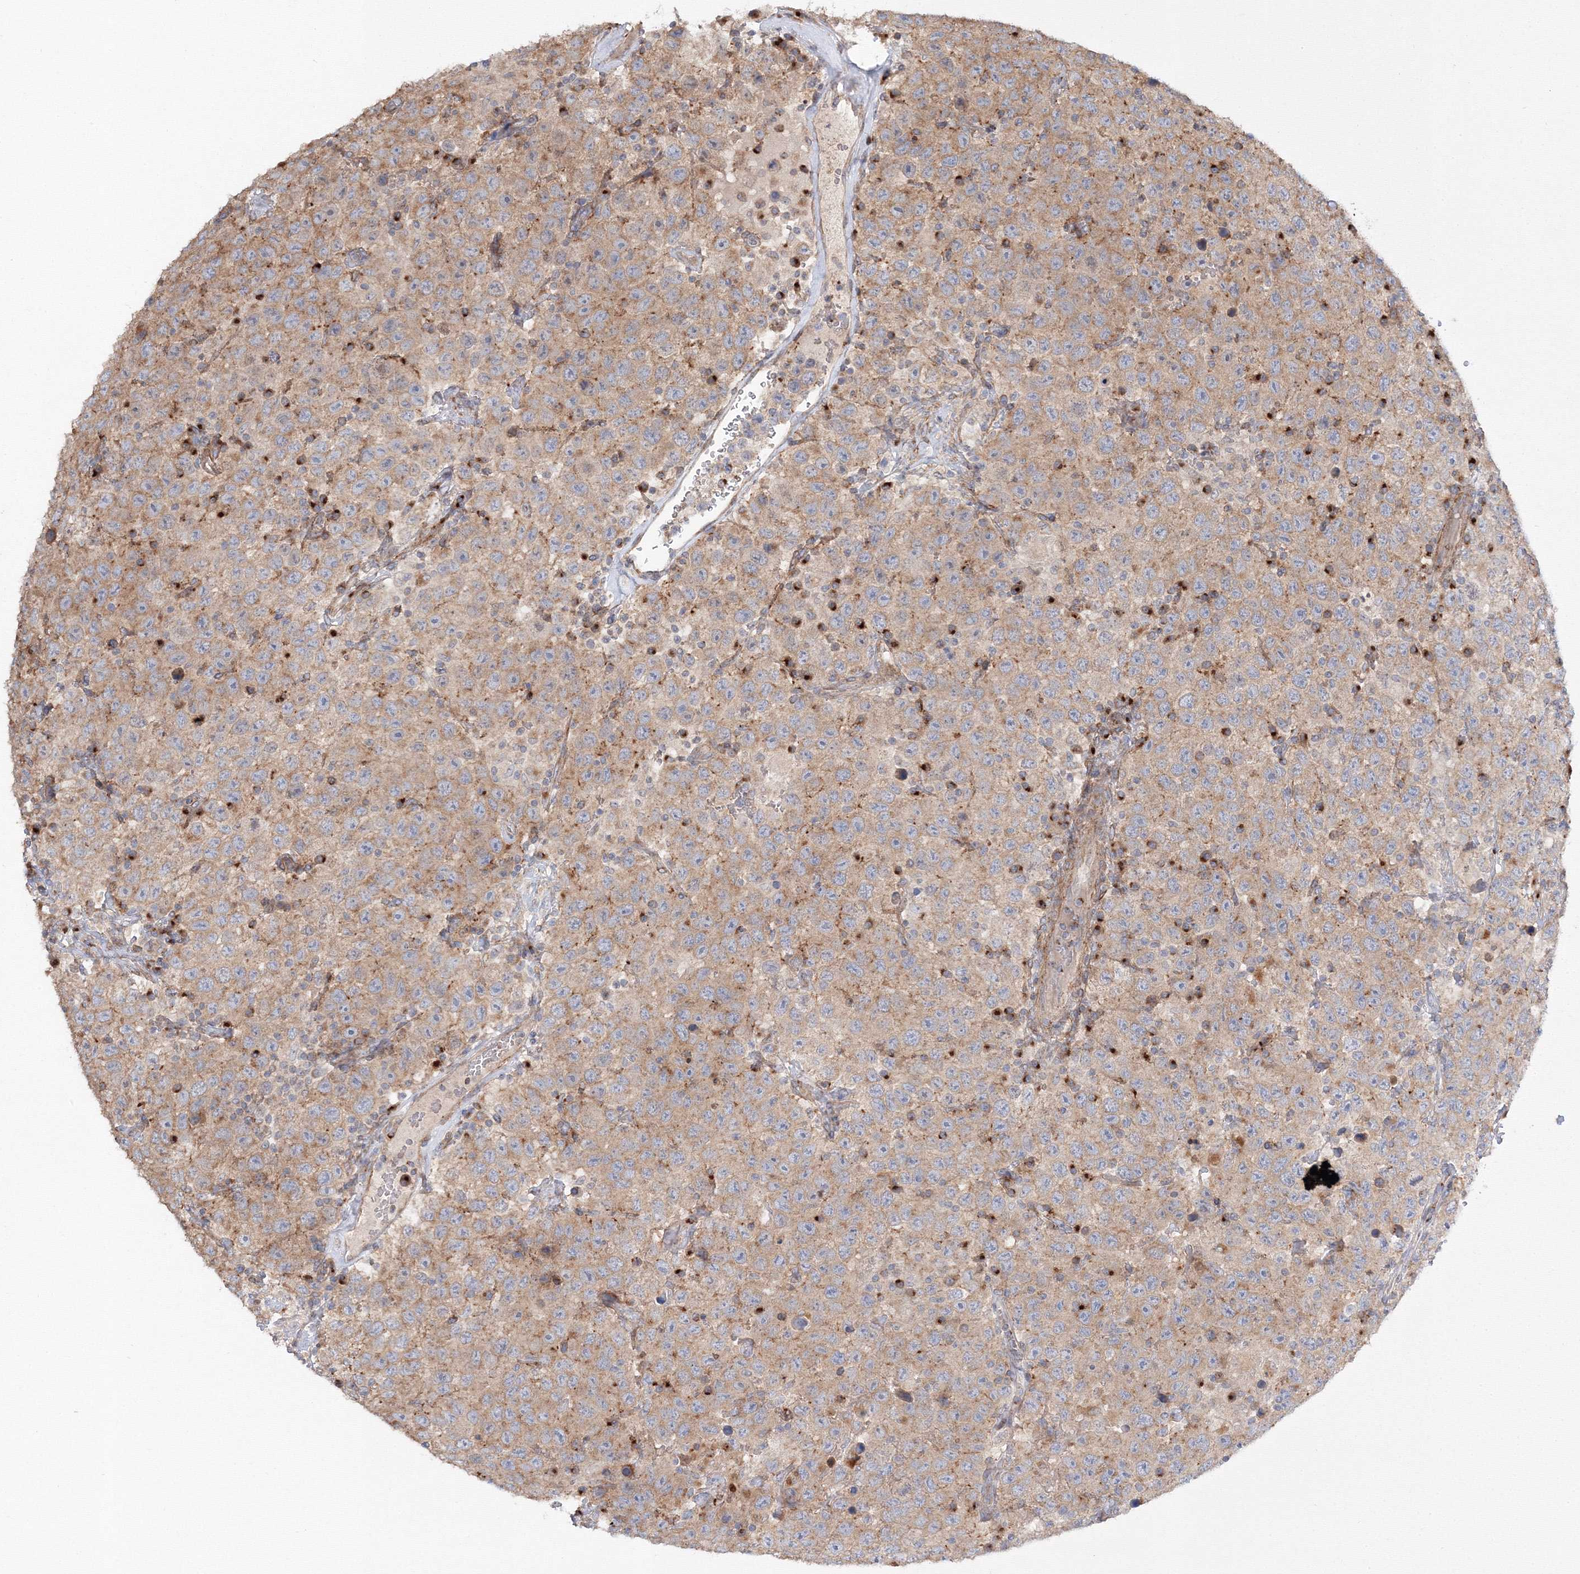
{"staining": {"intensity": "moderate", "quantity": ">75%", "location": "cytoplasmic/membranous"}, "tissue": "testis cancer", "cell_type": "Tumor cells", "image_type": "cancer", "snomed": [{"axis": "morphology", "description": "Seminoma, NOS"}, {"axis": "topography", "description": "Testis"}], "caption": "Protein expression by immunohistochemistry (IHC) reveals moderate cytoplasmic/membranous staining in approximately >75% of tumor cells in testis seminoma.", "gene": "DDO", "patient": {"sex": "male", "age": 41}}